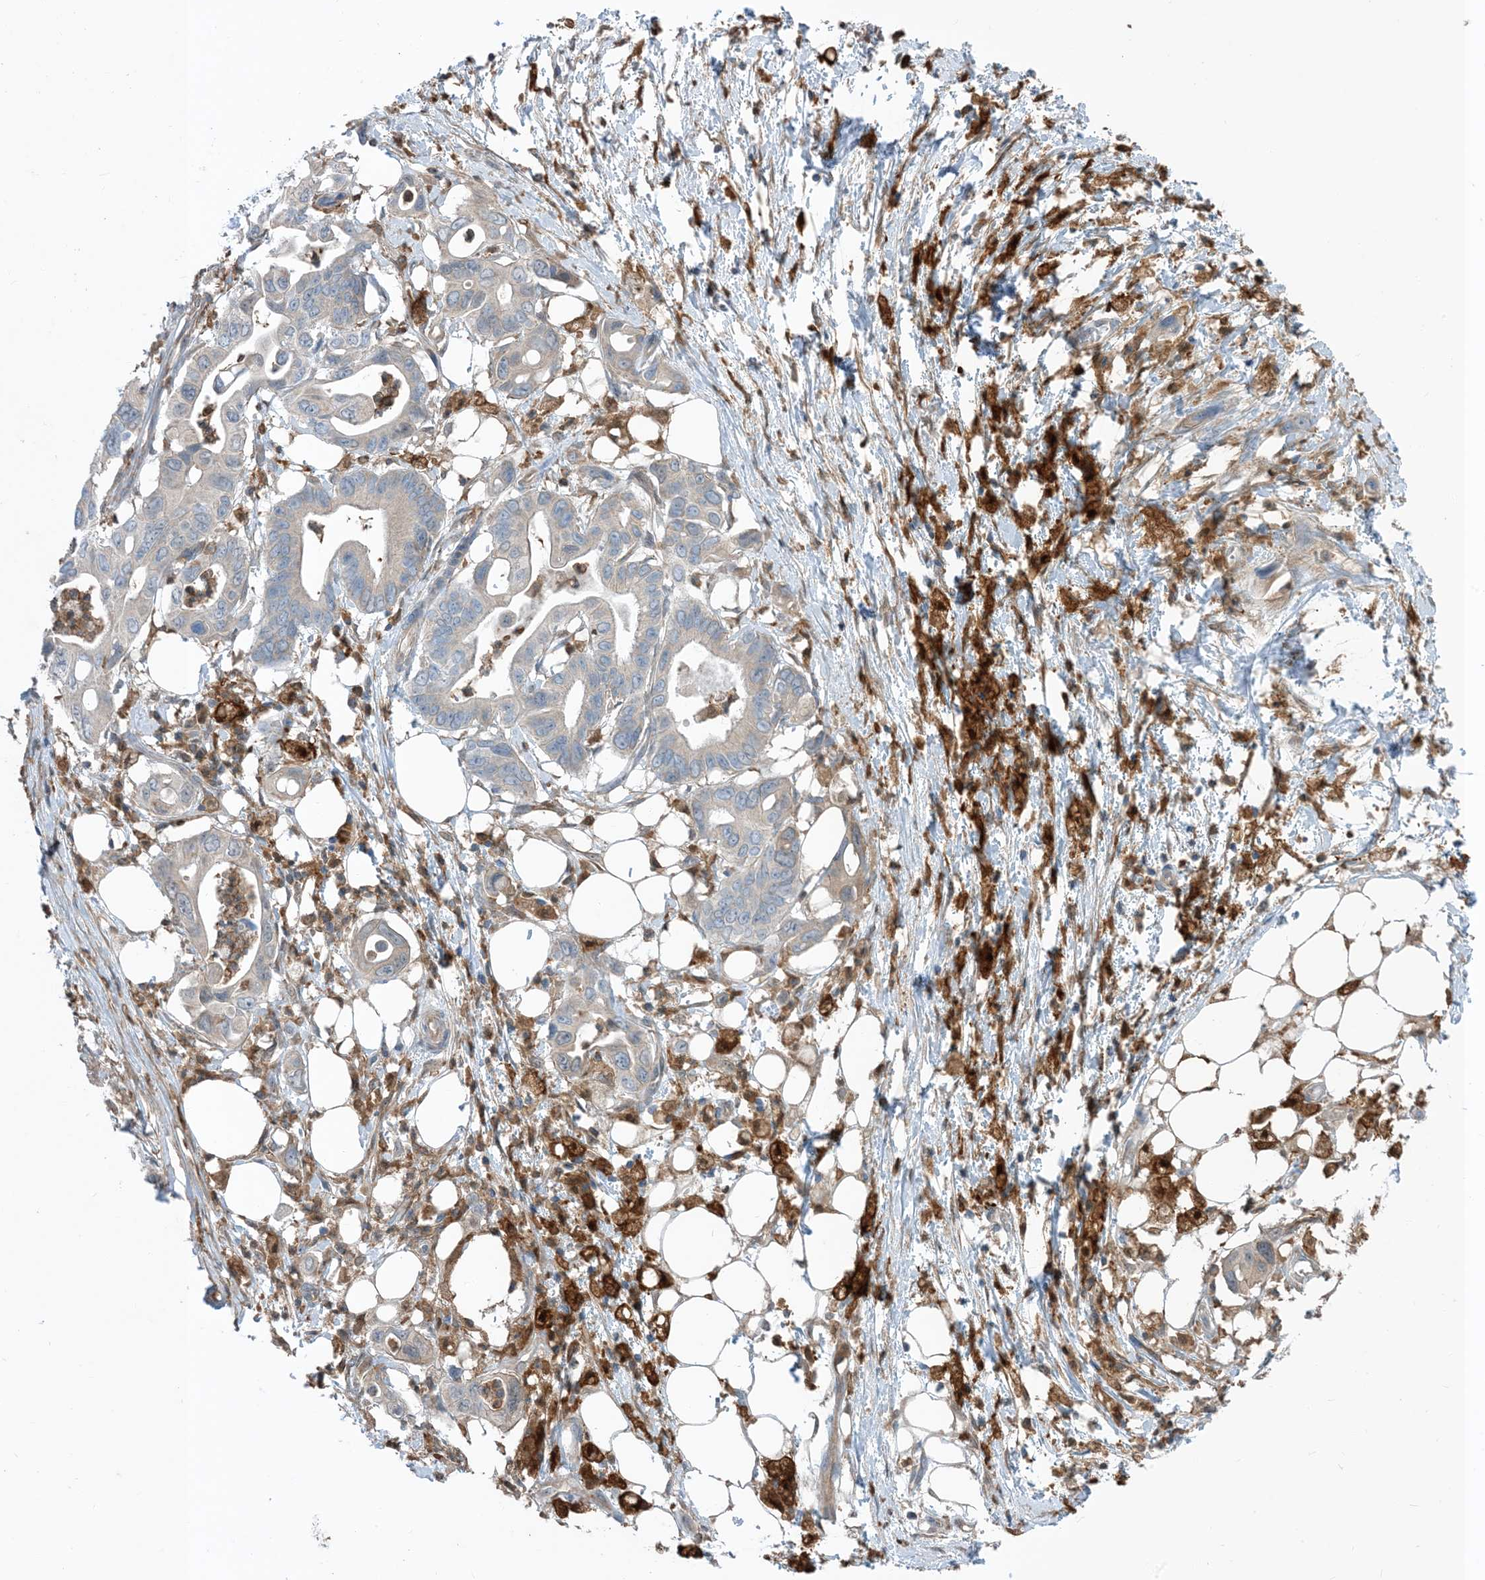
{"staining": {"intensity": "negative", "quantity": "none", "location": "none"}, "tissue": "pancreatic cancer", "cell_type": "Tumor cells", "image_type": "cancer", "snomed": [{"axis": "morphology", "description": "Adenocarcinoma, NOS"}, {"axis": "topography", "description": "Pancreas"}], "caption": "Immunohistochemistry image of human pancreatic adenocarcinoma stained for a protein (brown), which shows no staining in tumor cells.", "gene": "NAGK", "patient": {"sex": "male", "age": 66}}